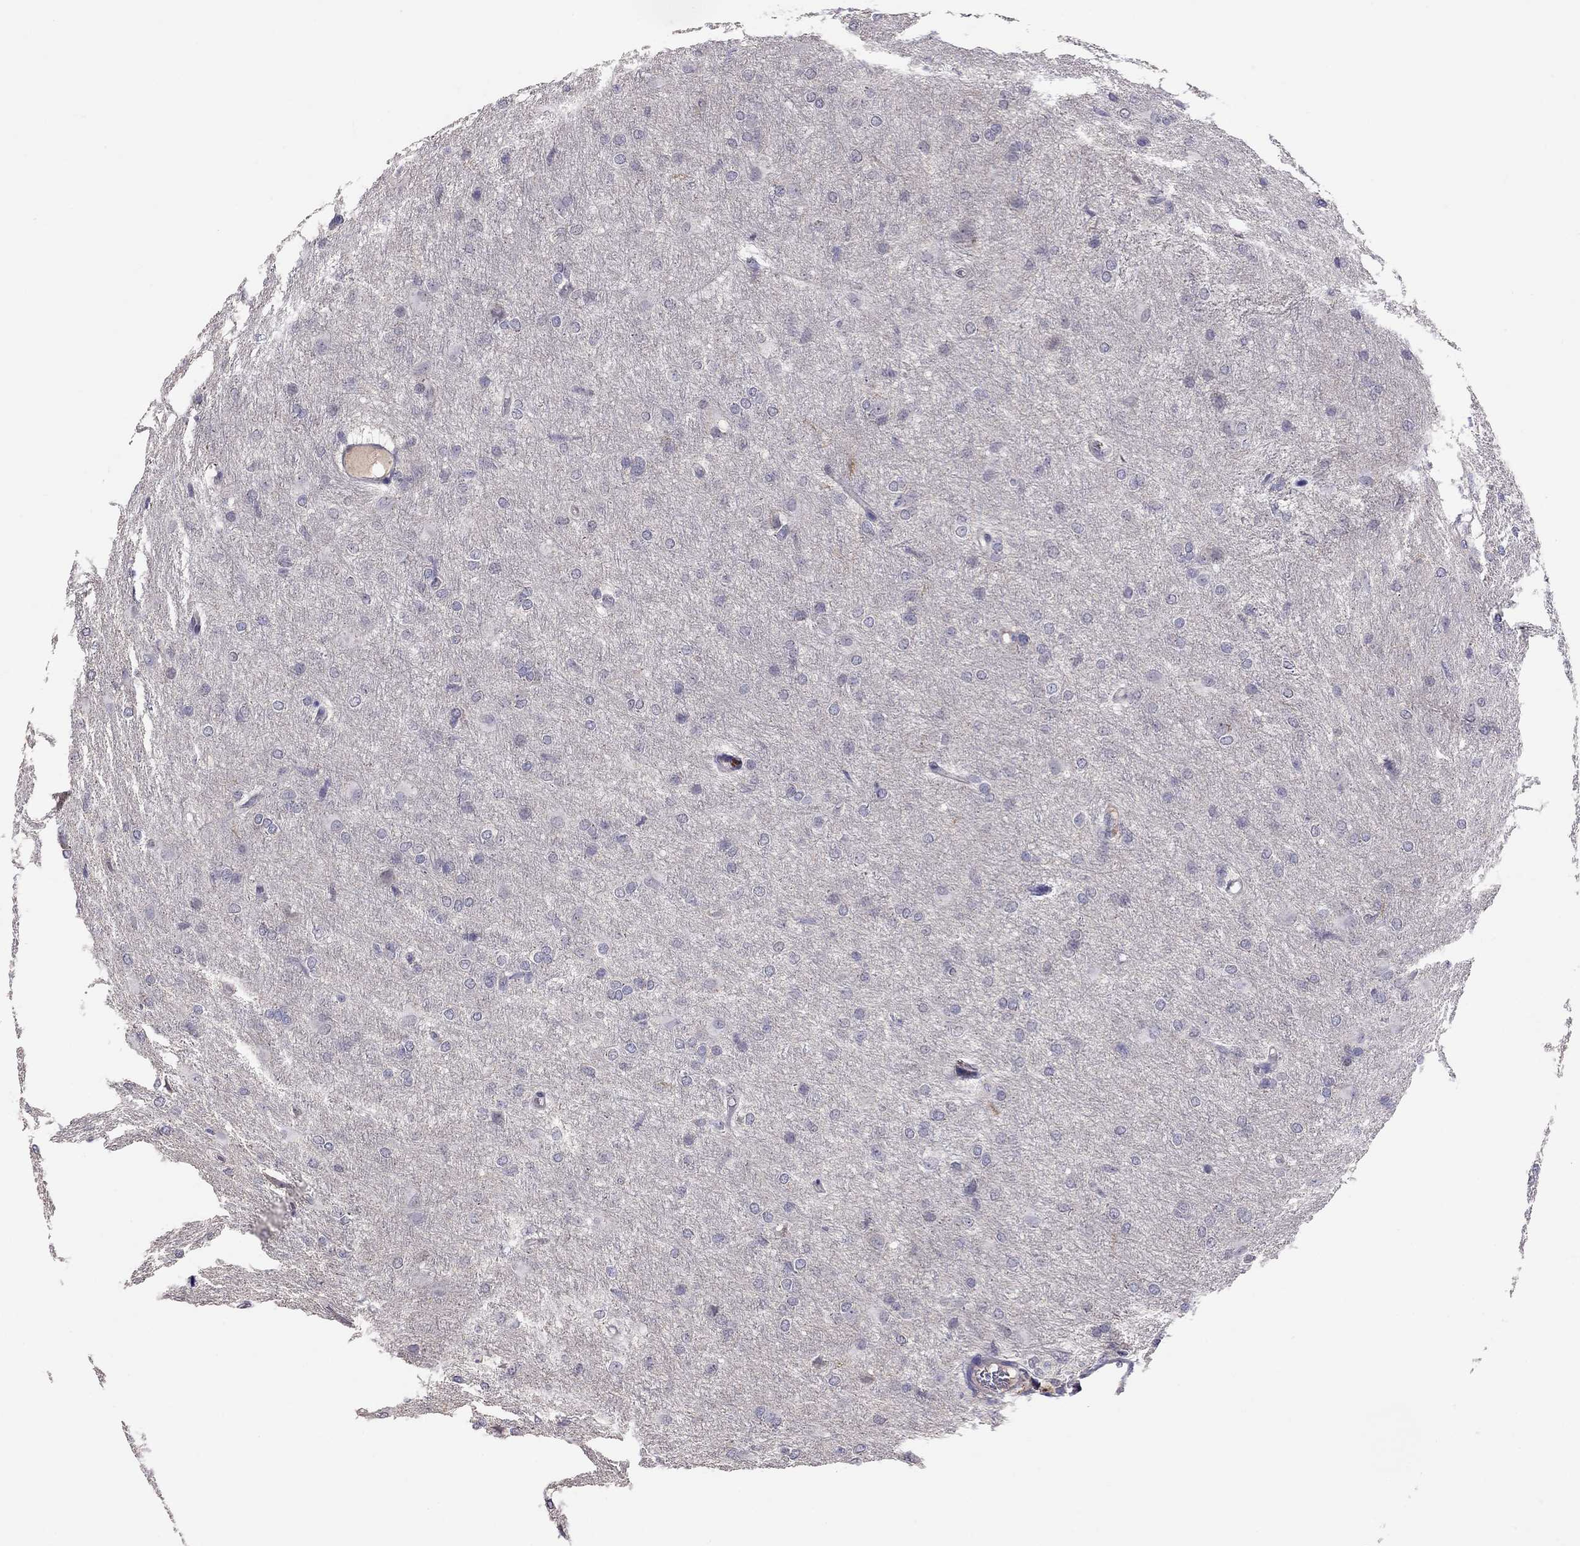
{"staining": {"intensity": "negative", "quantity": "none", "location": "none"}, "tissue": "glioma", "cell_type": "Tumor cells", "image_type": "cancer", "snomed": [{"axis": "morphology", "description": "Glioma, malignant, High grade"}, {"axis": "topography", "description": "Brain"}], "caption": "High magnification brightfield microscopy of high-grade glioma (malignant) stained with DAB (brown) and counterstained with hematoxylin (blue): tumor cells show no significant expression. (Immunohistochemistry, brightfield microscopy, high magnification).", "gene": "RTP5", "patient": {"sex": "male", "age": 68}}